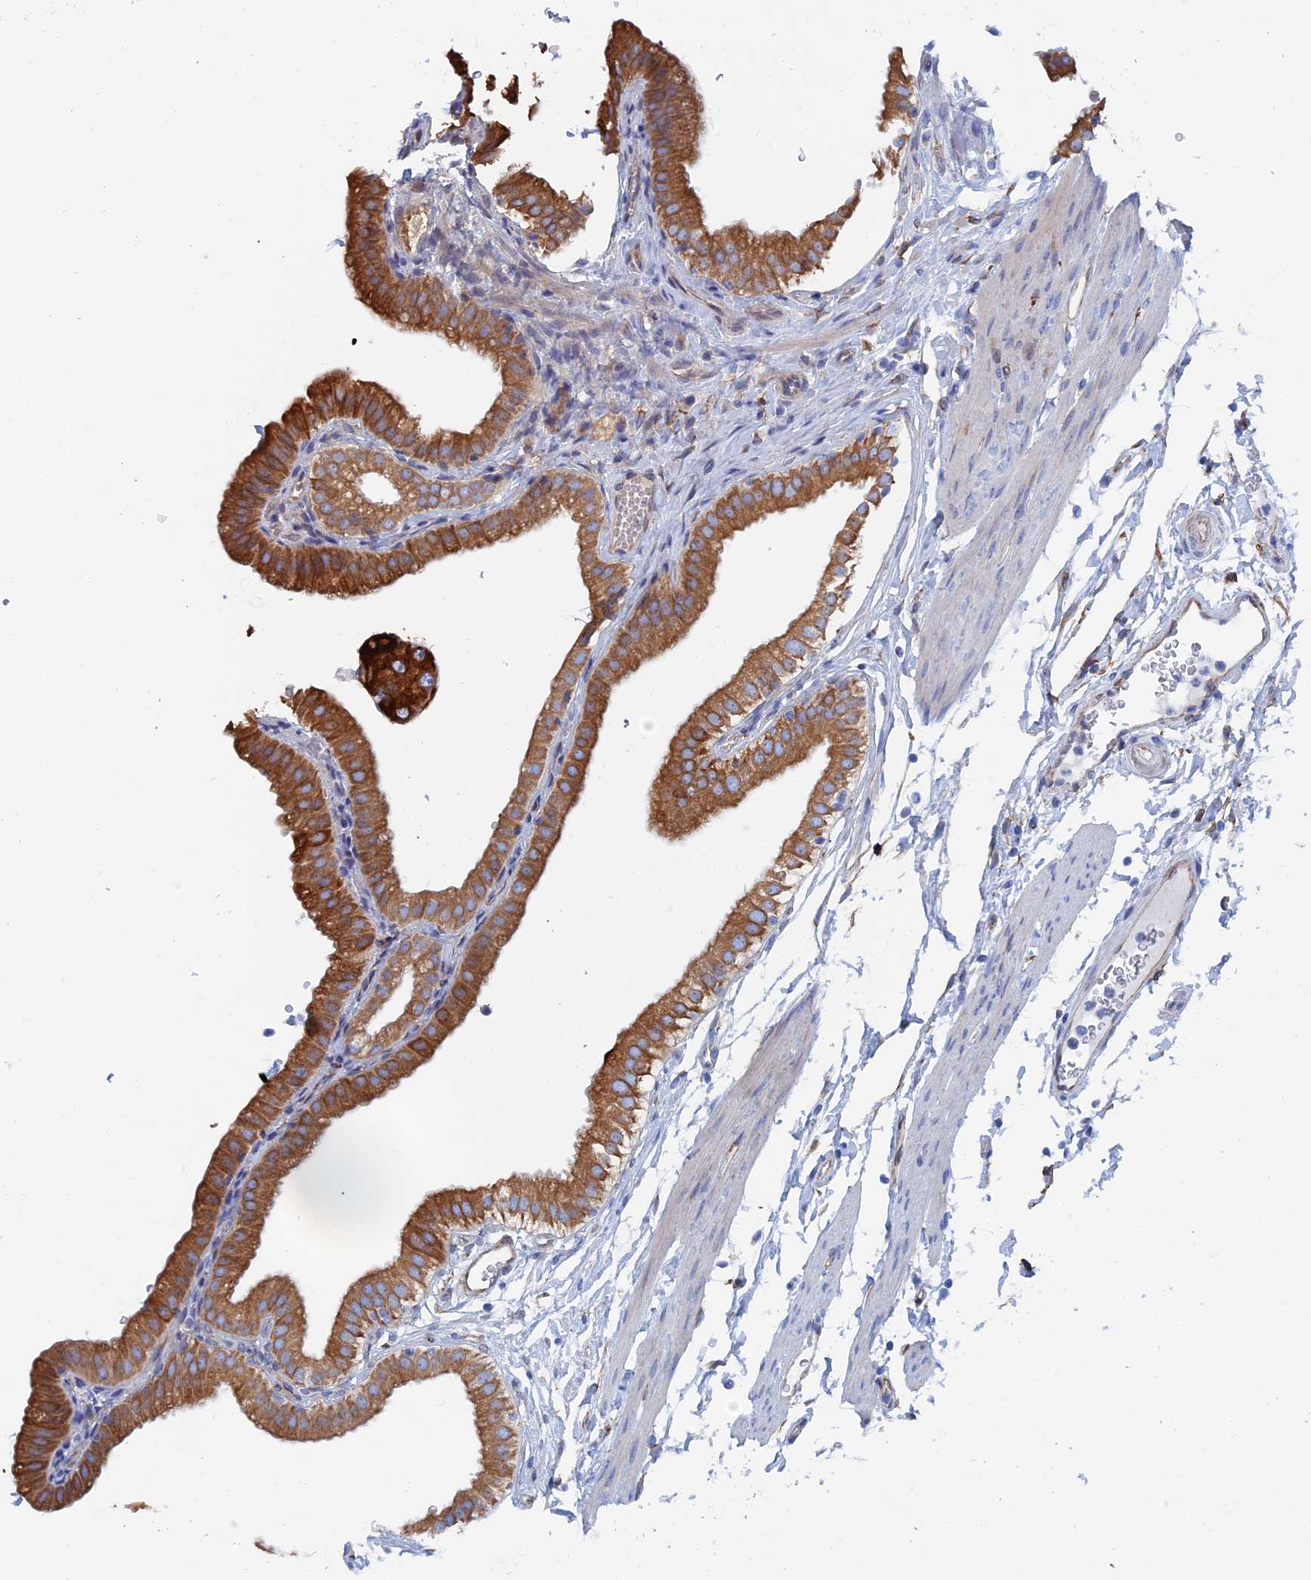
{"staining": {"intensity": "strong", "quantity": ">75%", "location": "cytoplasmic/membranous"}, "tissue": "gallbladder", "cell_type": "Glandular cells", "image_type": "normal", "snomed": [{"axis": "morphology", "description": "Normal tissue, NOS"}, {"axis": "topography", "description": "Gallbladder"}], "caption": "Normal gallbladder displays strong cytoplasmic/membranous staining in approximately >75% of glandular cells.", "gene": "COG7", "patient": {"sex": "female", "age": 61}}